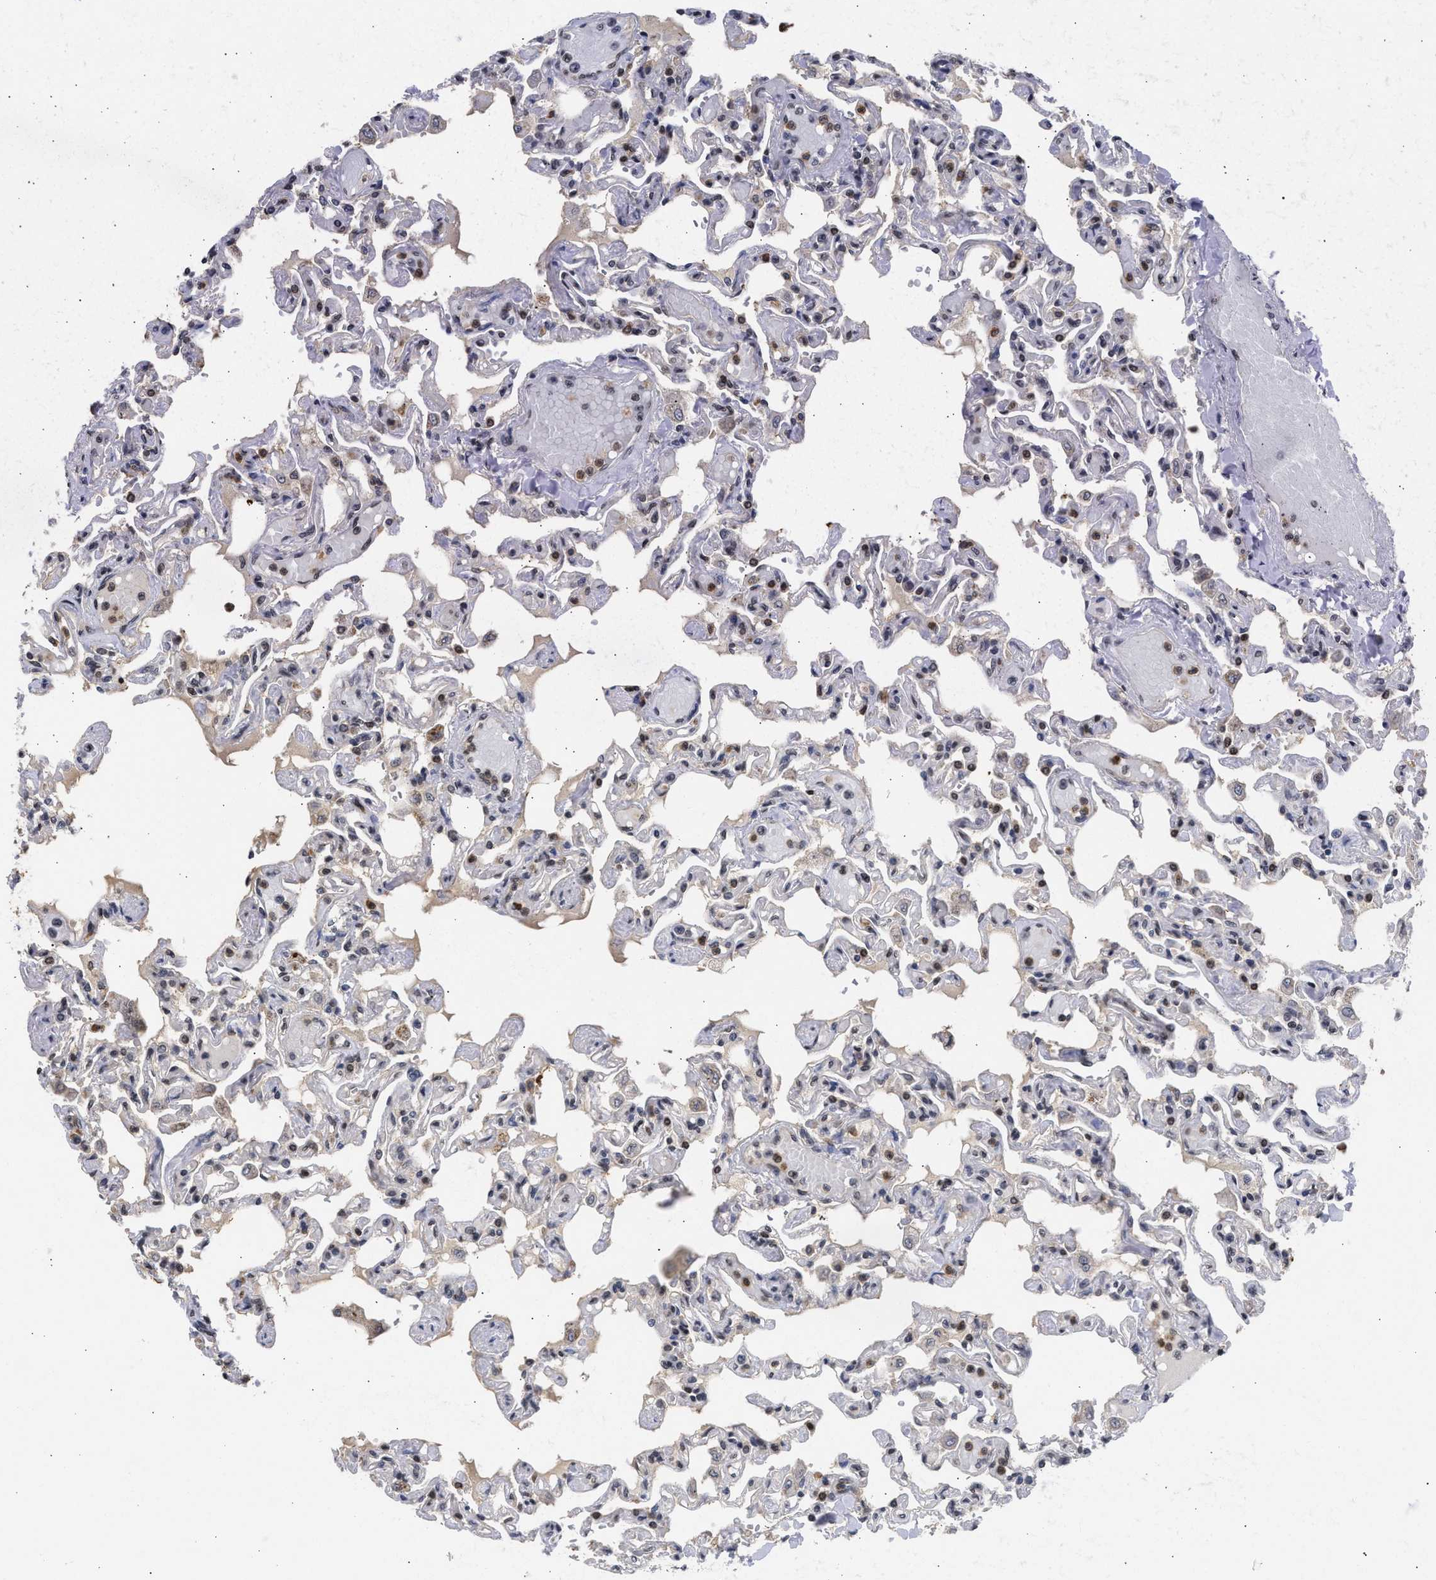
{"staining": {"intensity": "weak", "quantity": "25%-75%", "location": "cytoplasmic/membranous"}, "tissue": "lung", "cell_type": "Alveolar cells", "image_type": "normal", "snomed": [{"axis": "morphology", "description": "Normal tissue, NOS"}, {"axis": "topography", "description": "Lung"}], "caption": "Protein staining demonstrates weak cytoplasmic/membranous expression in approximately 25%-75% of alveolar cells in normal lung.", "gene": "ENSG00000142539", "patient": {"sex": "male", "age": 21}}